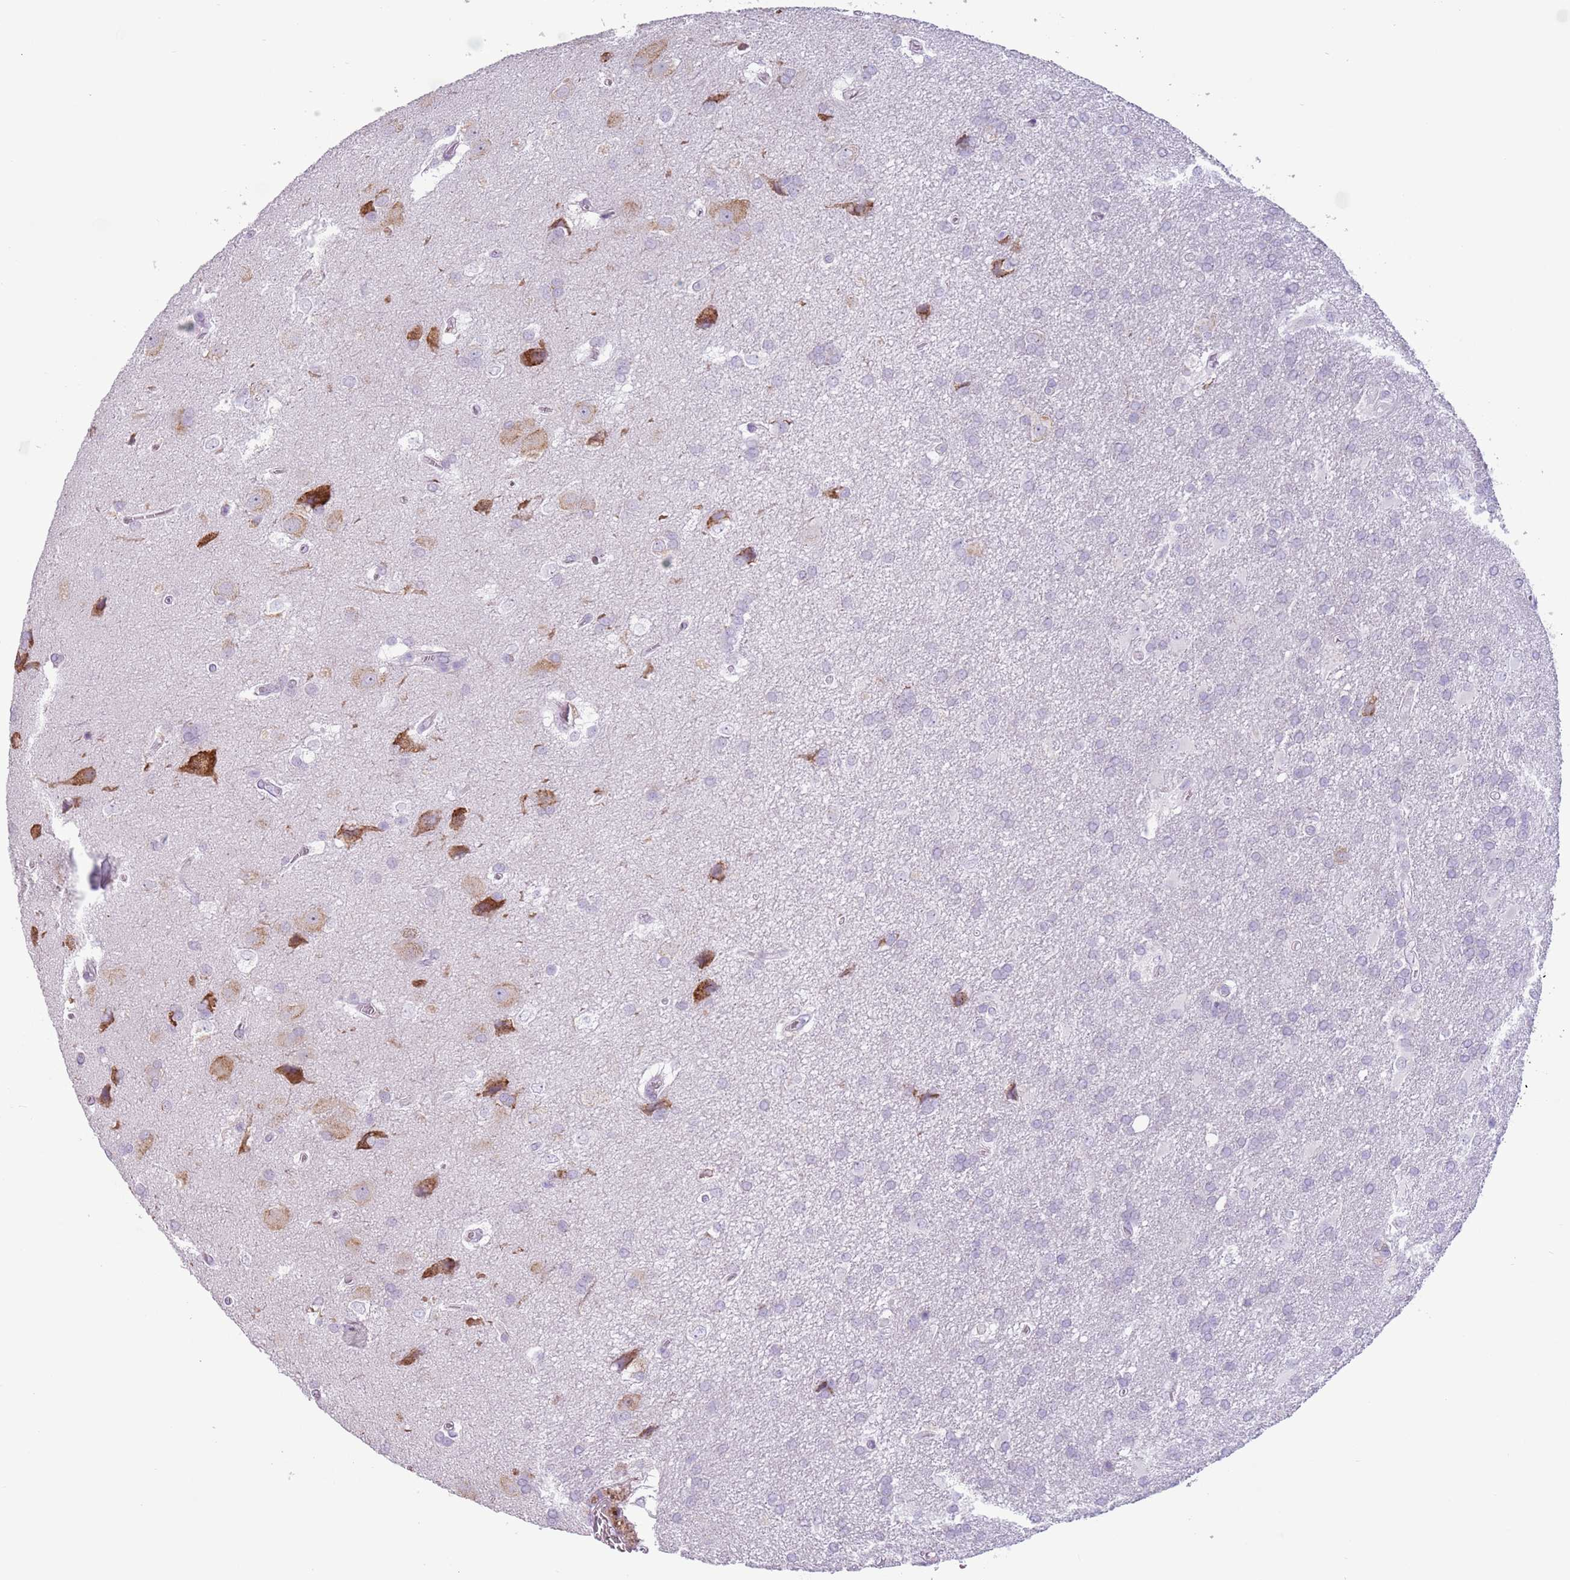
{"staining": {"intensity": "negative", "quantity": "none", "location": "none"}, "tissue": "glioma", "cell_type": "Tumor cells", "image_type": "cancer", "snomed": [{"axis": "morphology", "description": "Glioma, malignant, Low grade"}, {"axis": "topography", "description": "Brain"}], "caption": "Human glioma stained for a protein using IHC shows no staining in tumor cells.", "gene": "HYOU1", "patient": {"sex": "male", "age": 66}}